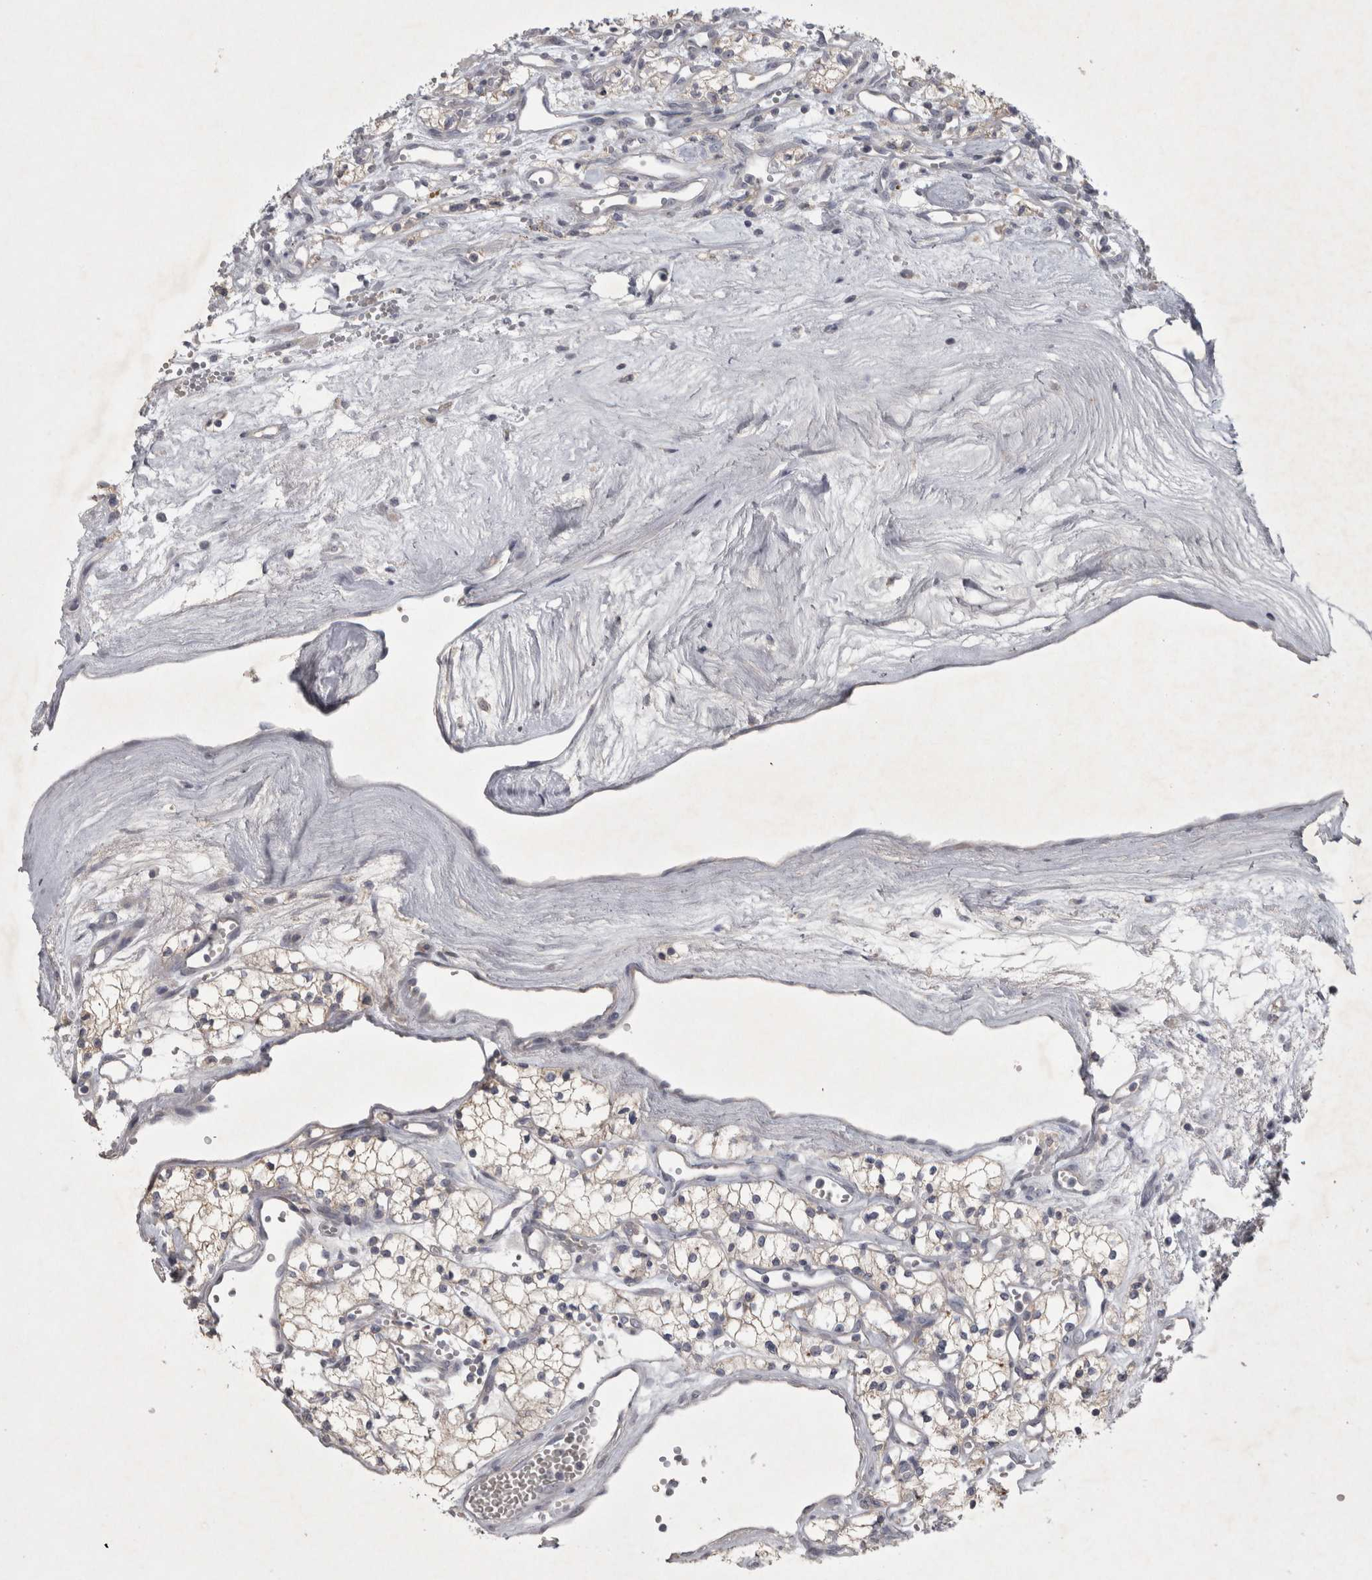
{"staining": {"intensity": "negative", "quantity": "none", "location": "none"}, "tissue": "renal cancer", "cell_type": "Tumor cells", "image_type": "cancer", "snomed": [{"axis": "morphology", "description": "Adenocarcinoma, NOS"}, {"axis": "topography", "description": "Kidney"}], "caption": "Renal adenocarcinoma was stained to show a protein in brown. There is no significant staining in tumor cells.", "gene": "ENPP7", "patient": {"sex": "male", "age": 59}}